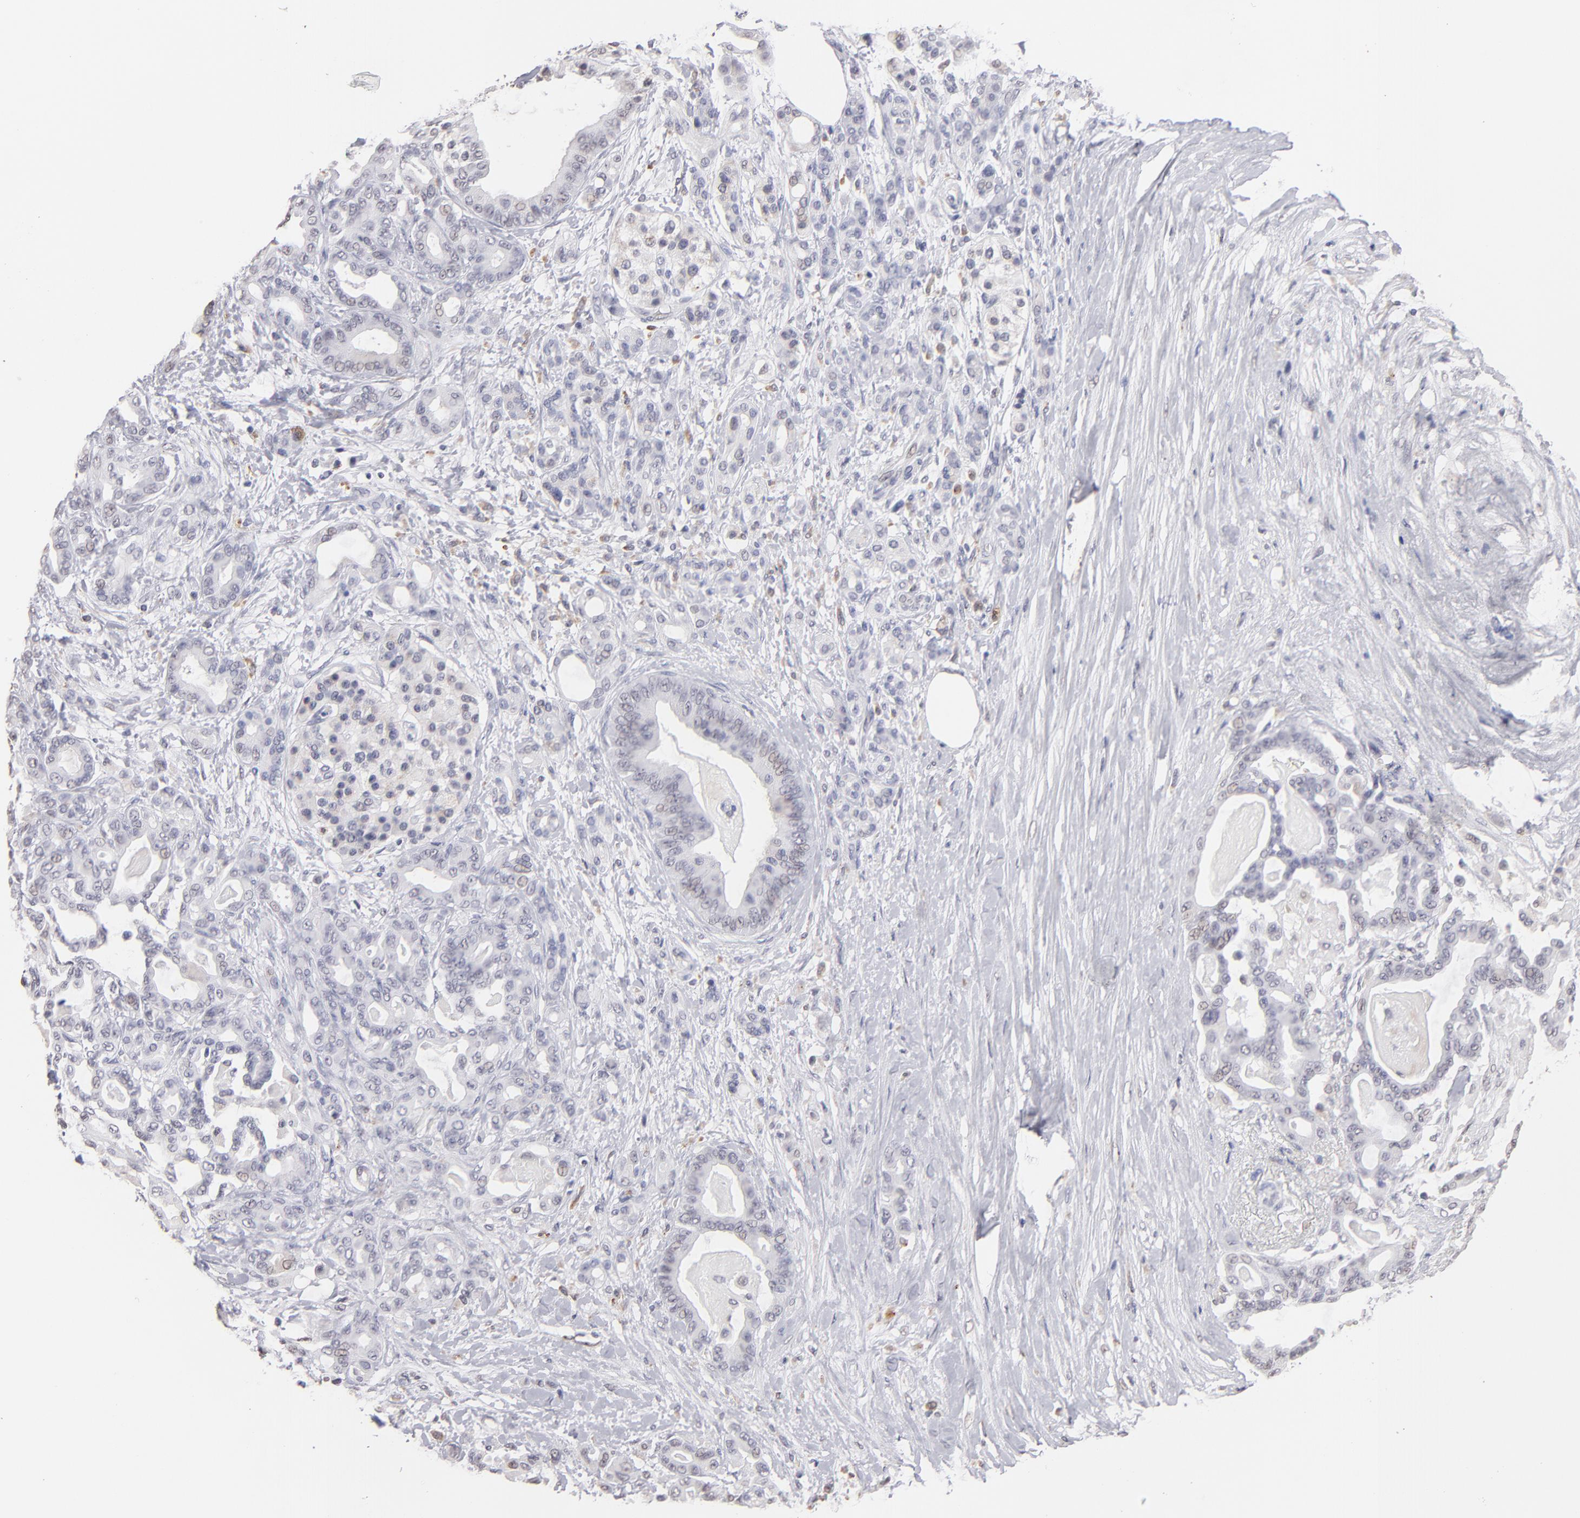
{"staining": {"intensity": "negative", "quantity": "none", "location": "none"}, "tissue": "pancreatic cancer", "cell_type": "Tumor cells", "image_type": "cancer", "snomed": [{"axis": "morphology", "description": "Adenocarcinoma, NOS"}, {"axis": "topography", "description": "Pancreas"}], "caption": "A high-resolution micrograph shows immunohistochemistry staining of pancreatic cancer (adenocarcinoma), which exhibits no significant positivity in tumor cells.", "gene": "MGAM", "patient": {"sex": "male", "age": 63}}